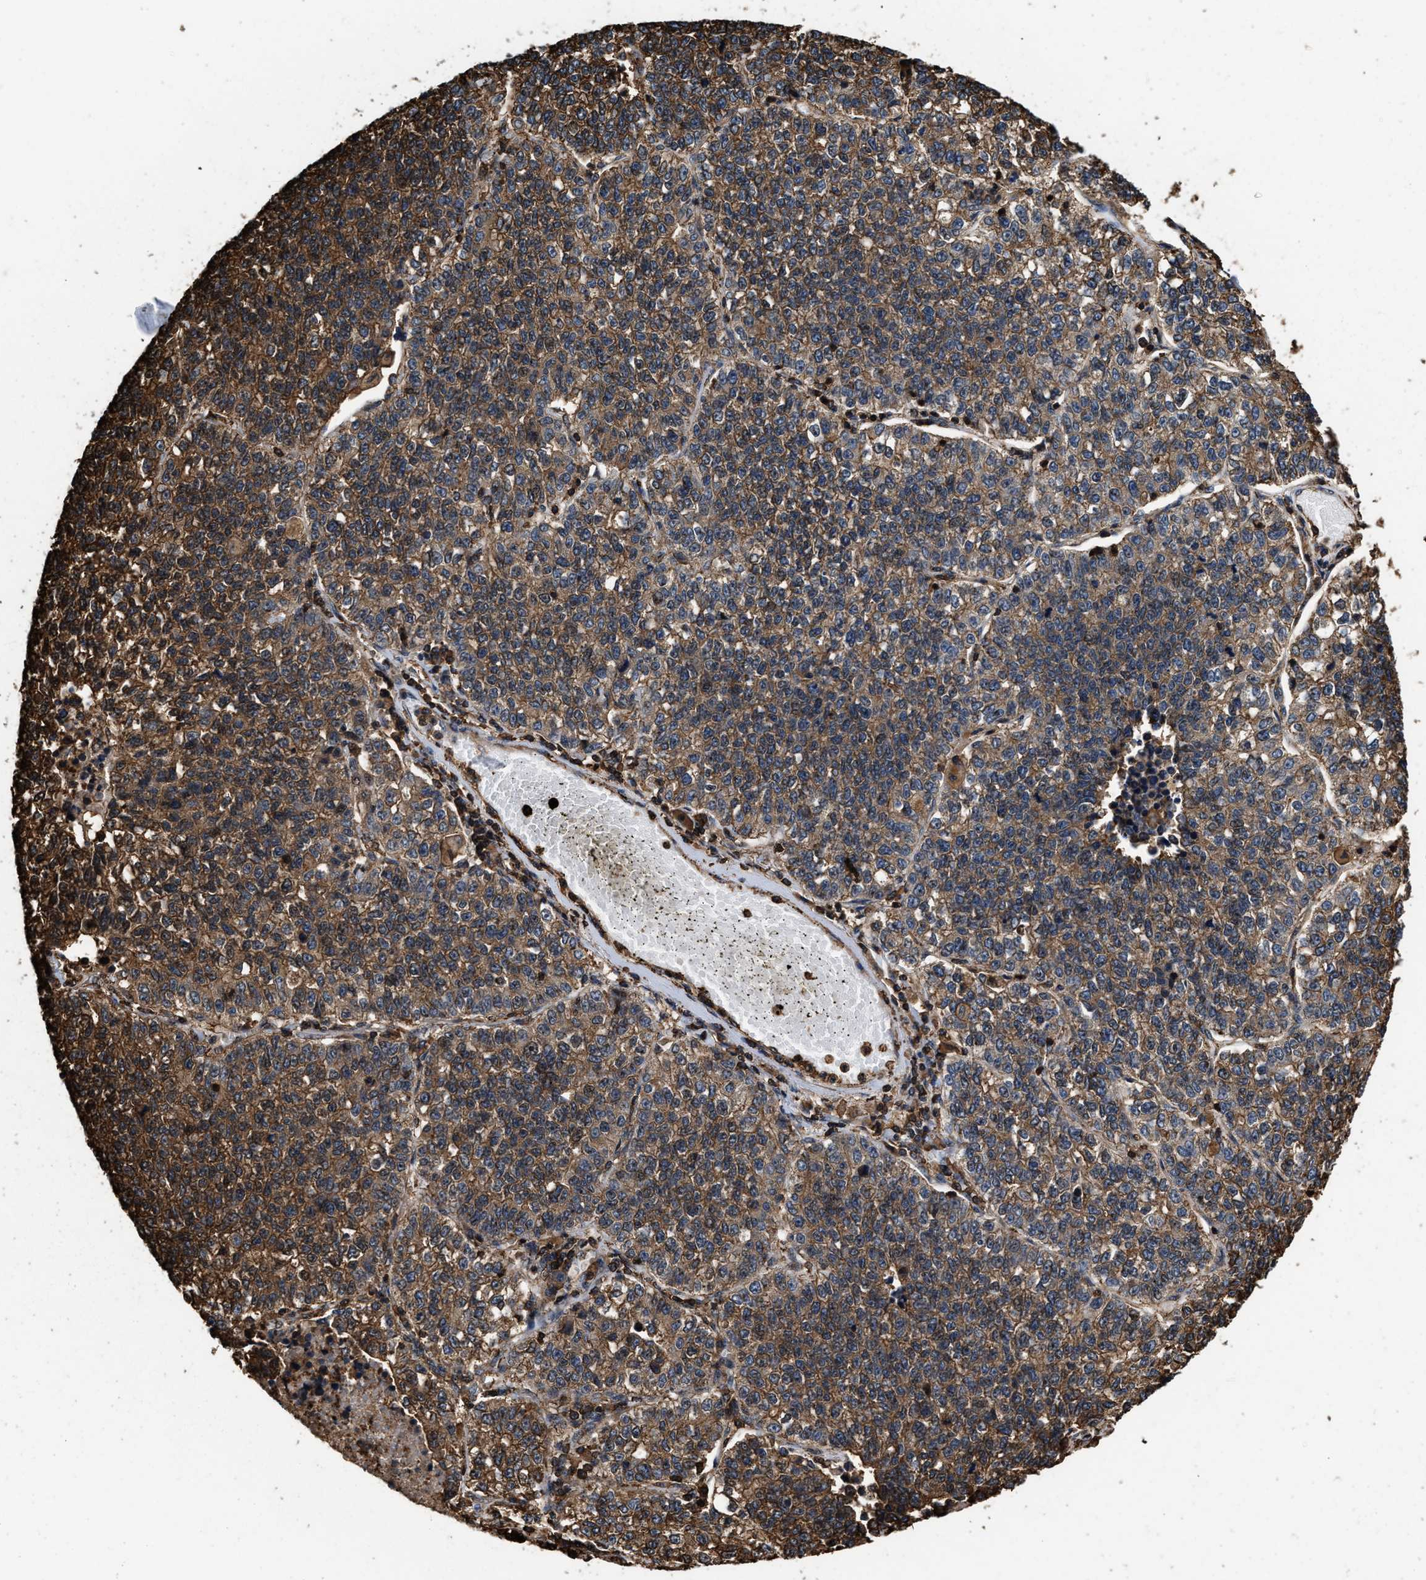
{"staining": {"intensity": "moderate", "quantity": ">75%", "location": "cytoplasmic/membranous"}, "tissue": "lung cancer", "cell_type": "Tumor cells", "image_type": "cancer", "snomed": [{"axis": "morphology", "description": "Adenocarcinoma, NOS"}, {"axis": "topography", "description": "Lung"}], "caption": "Approximately >75% of tumor cells in human lung cancer demonstrate moderate cytoplasmic/membranous protein expression as visualized by brown immunohistochemical staining.", "gene": "KBTBD2", "patient": {"sex": "male", "age": 49}}